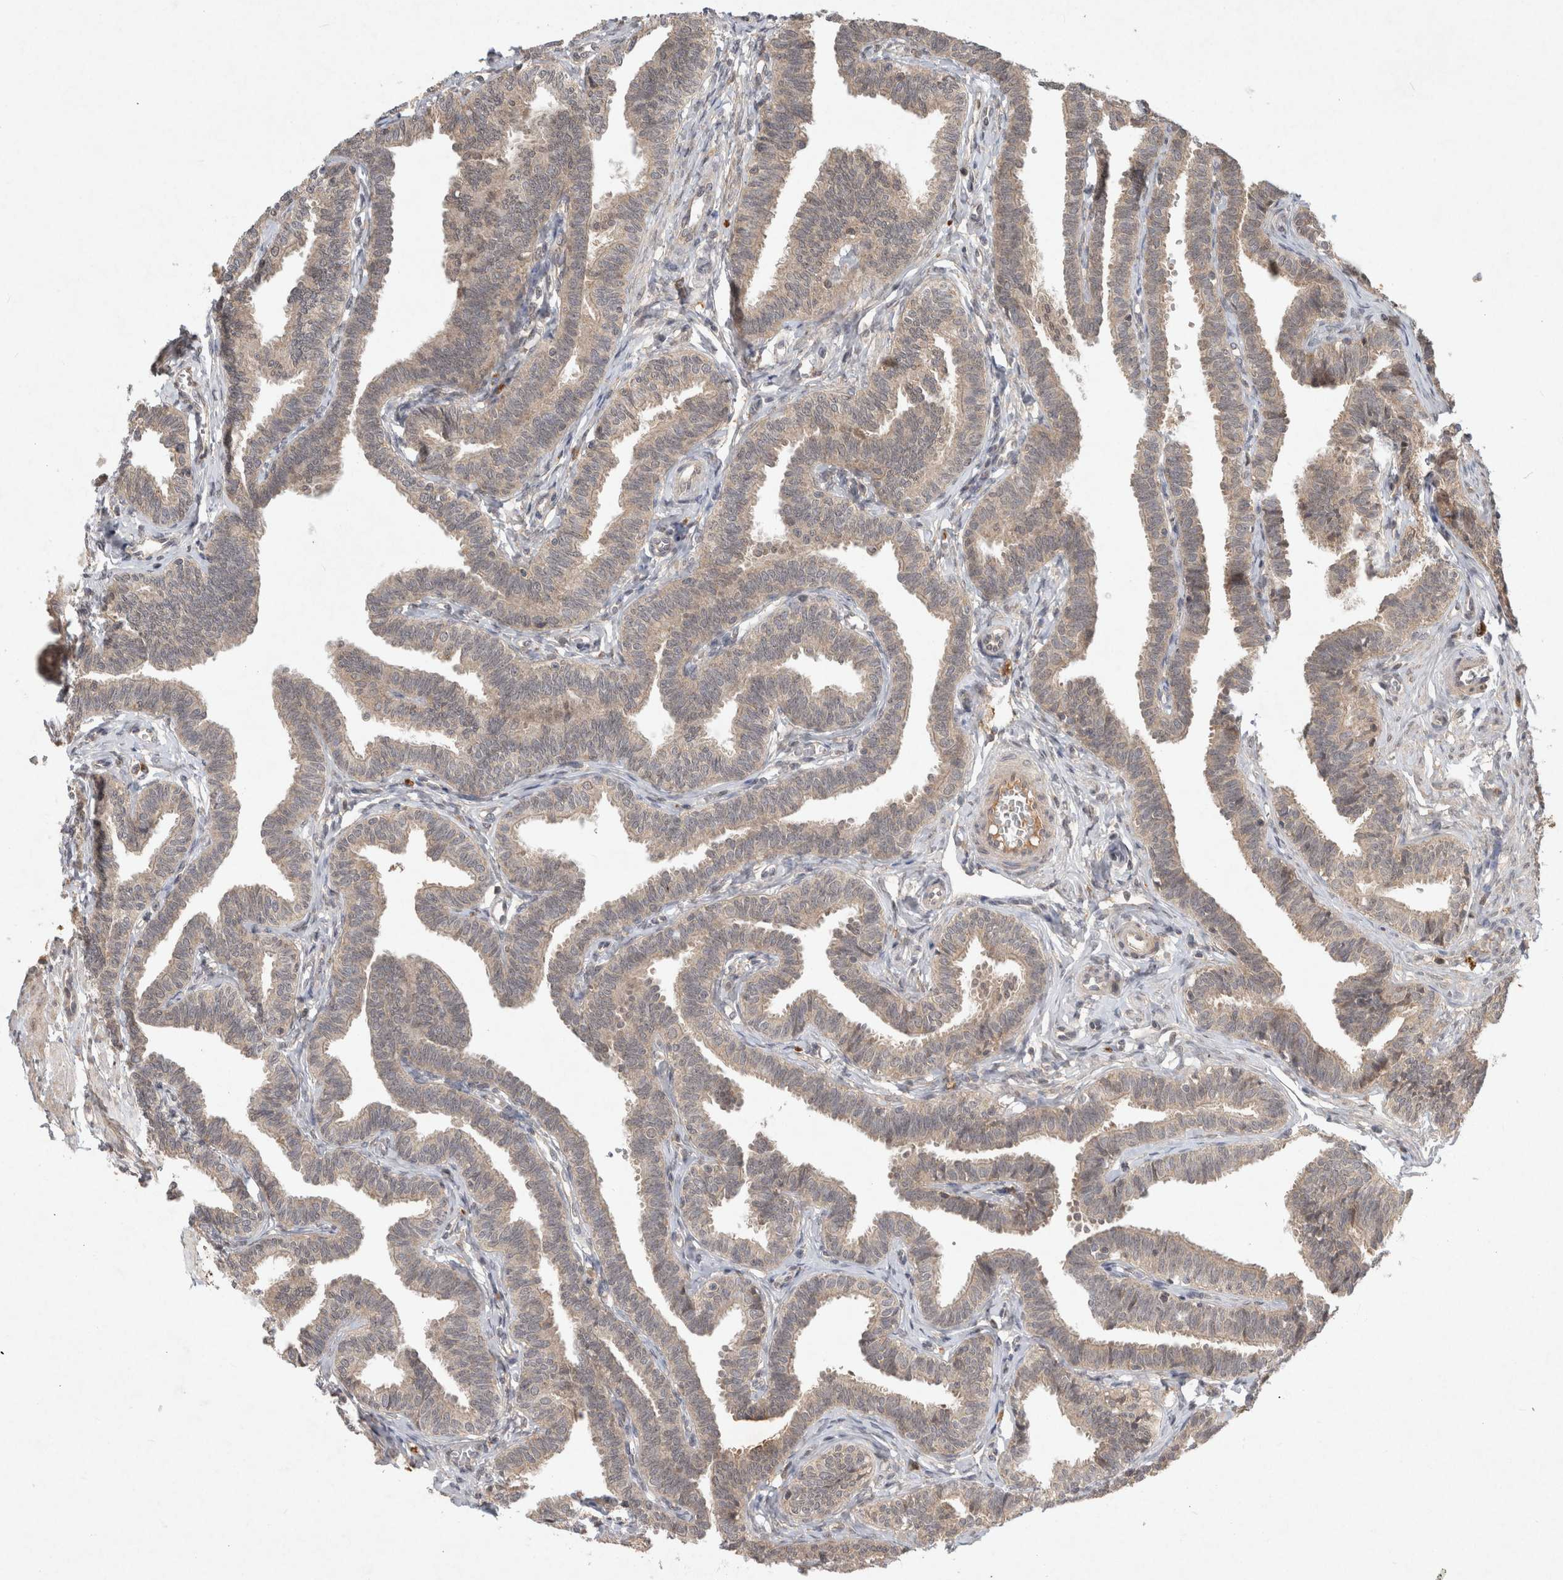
{"staining": {"intensity": "weak", "quantity": "25%-75%", "location": "cytoplasmic/membranous"}, "tissue": "fallopian tube", "cell_type": "Glandular cells", "image_type": "normal", "snomed": [{"axis": "morphology", "description": "Normal tissue, NOS"}, {"axis": "topography", "description": "Fallopian tube"}, {"axis": "topography", "description": "Ovary"}], "caption": "IHC image of normal fallopian tube: fallopian tube stained using IHC reveals low levels of weak protein expression localized specifically in the cytoplasmic/membranous of glandular cells, appearing as a cytoplasmic/membranous brown color.", "gene": "LOXL2", "patient": {"sex": "female", "age": 23}}